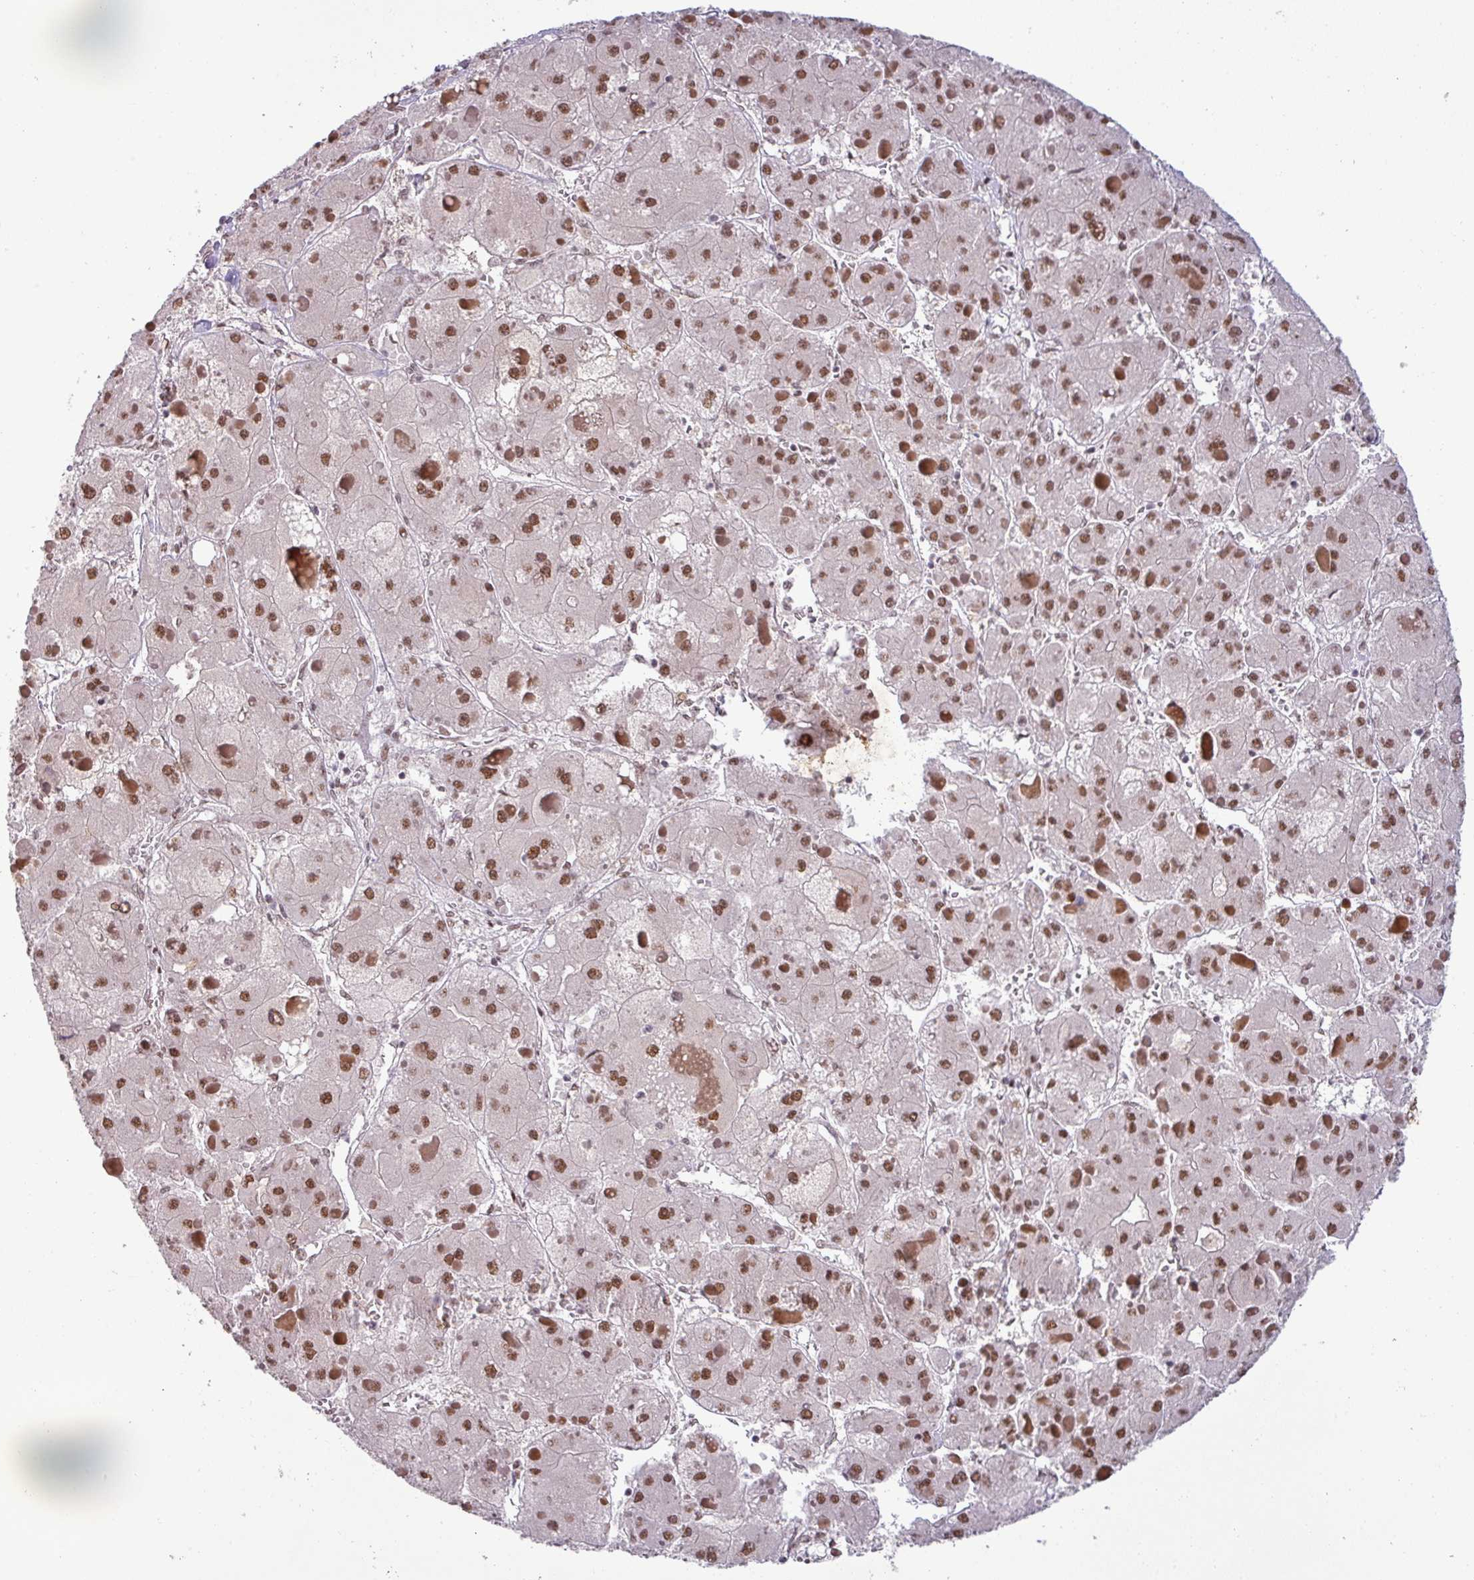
{"staining": {"intensity": "moderate", "quantity": ">75%", "location": "nuclear"}, "tissue": "liver cancer", "cell_type": "Tumor cells", "image_type": "cancer", "snomed": [{"axis": "morphology", "description": "Carcinoma, Hepatocellular, NOS"}, {"axis": "topography", "description": "Liver"}], "caption": "Immunohistochemistry photomicrograph of neoplastic tissue: human liver hepatocellular carcinoma stained using immunohistochemistry displays medium levels of moderate protein expression localized specifically in the nuclear of tumor cells, appearing as a nuclear brown color.", "gene": "PTPN20", "patient": {"sex": "female", "age": 73}}